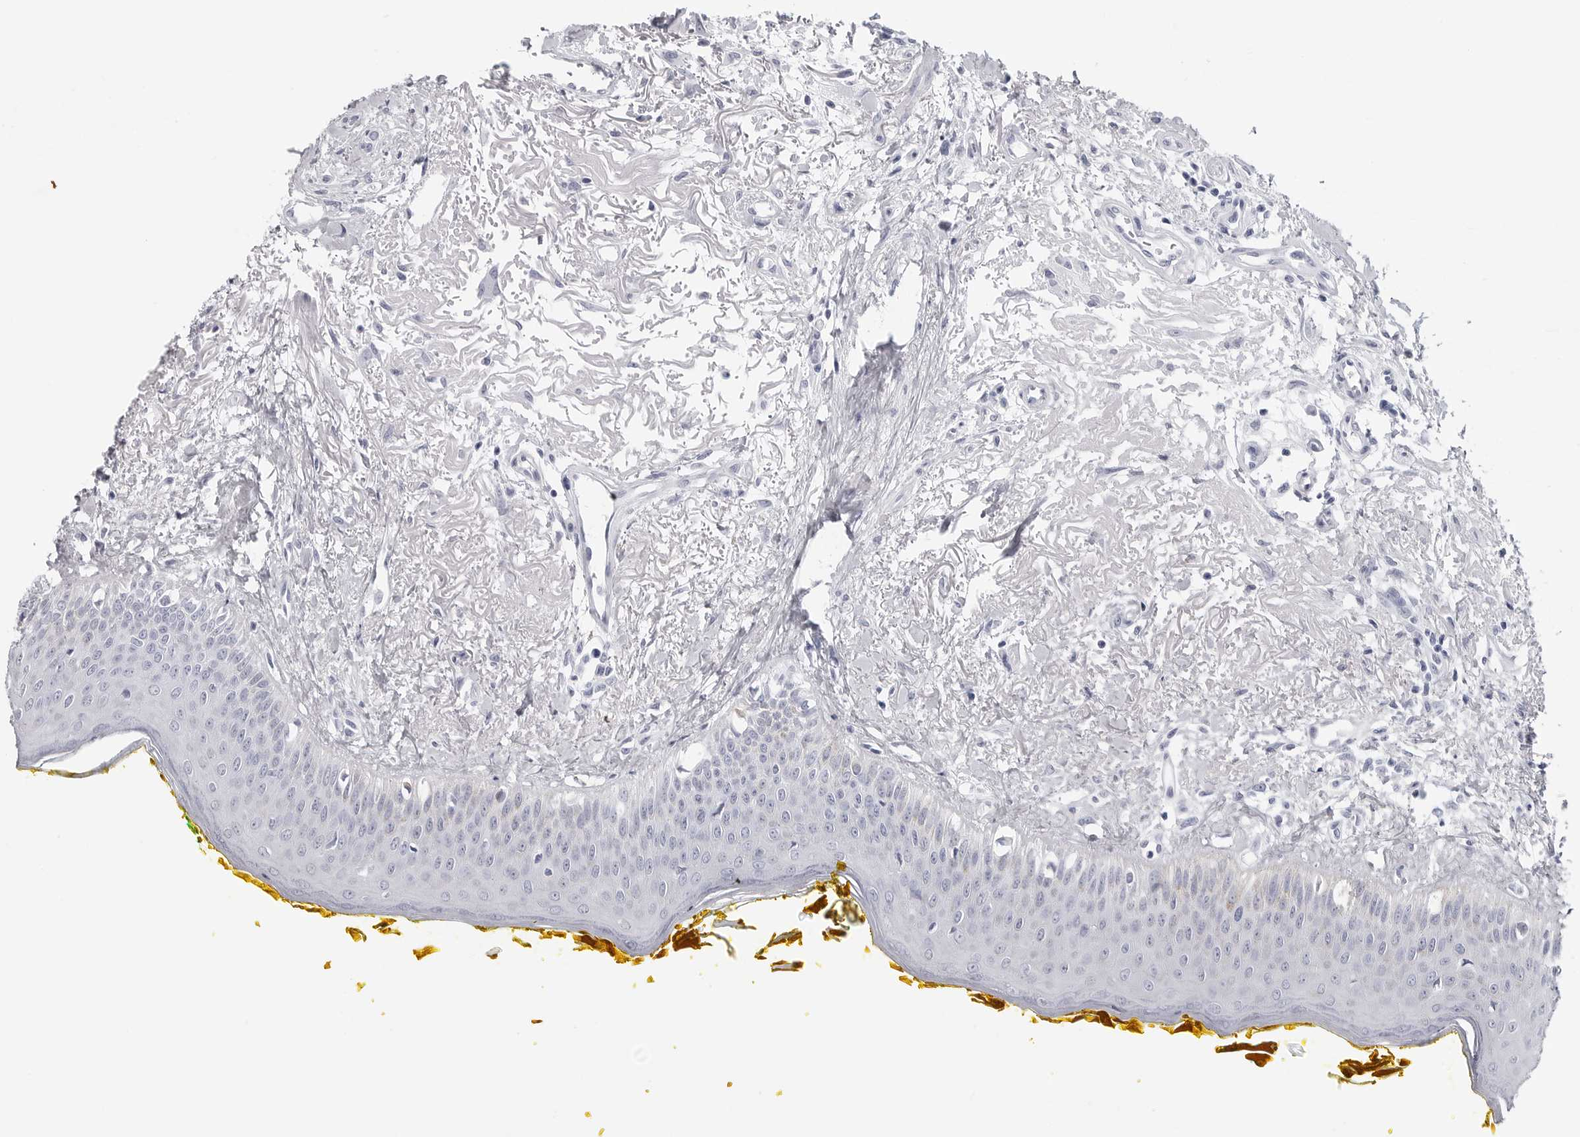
{"staining": {"intensity": "negative", "quantity": "none", "location": "none"}, "tissue": "oral mucosa", "cell_type": "Squamous epithelial cells", "image_type": "normal", "snomed": [{"axis": "morphology", "description": "Normal tissue, NOS"}, {"axis": "topography", "description": "Oral tissue"}], "caption": "IHC of normal oral mucosa displays no staining in squamous epithelial cells.", "gene": "CST2", "patient": {"sex": "female", "age": 70}}